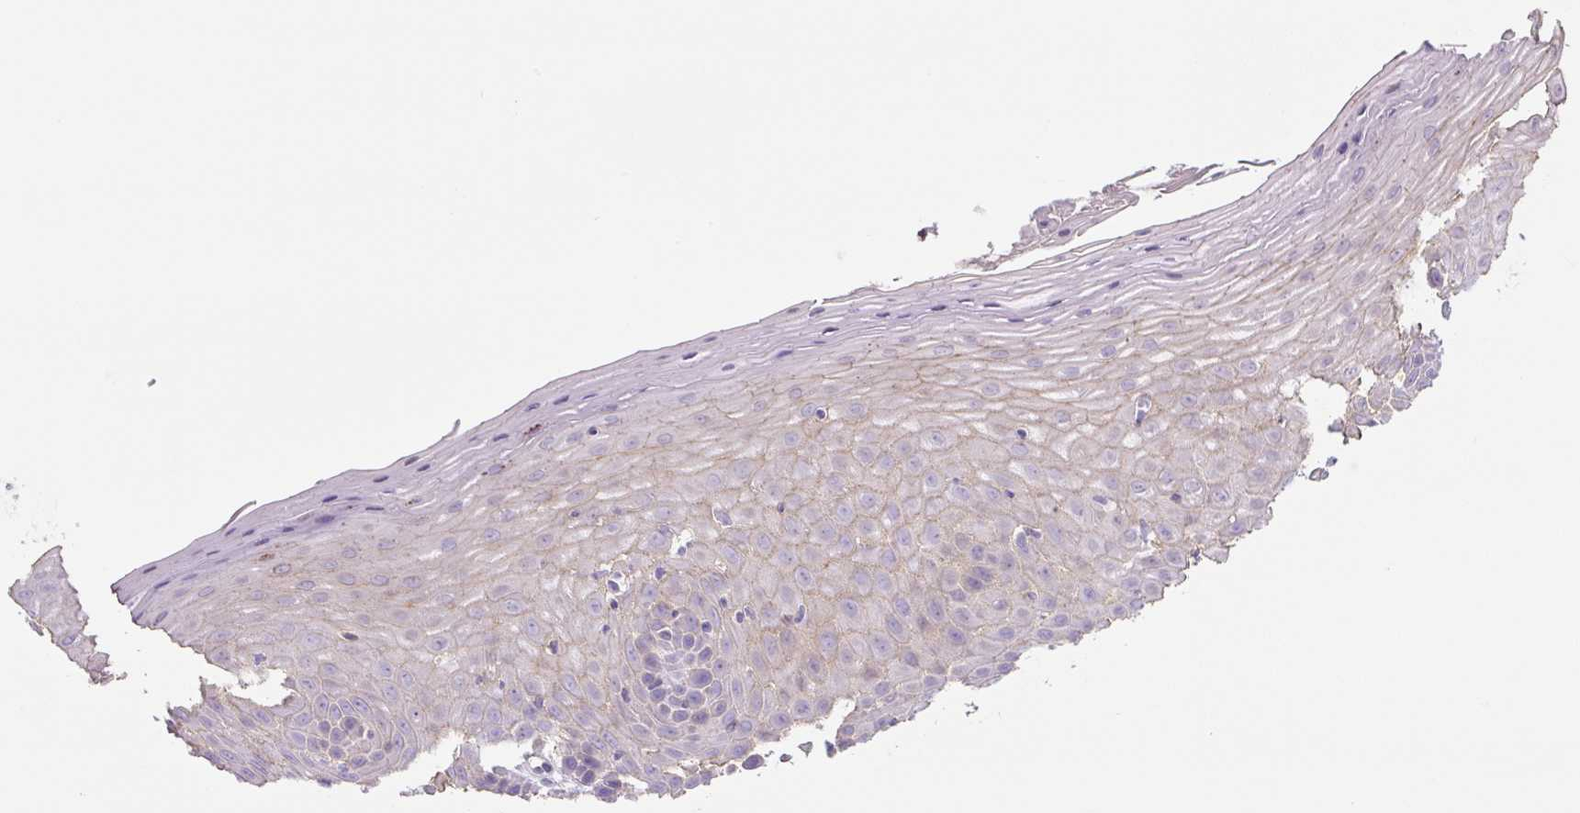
{"staining": {"intensity": "weak", "quantity": "<25%", "location": "cytoplasmic/membranous"}, "tissue": "cervix", "cell_type": "Glandular cells", "image_type": "normal", "snomed": [{"axis": "morphology", "description": "Normal tissue, NOS"}, {"axis": "topography", "description": "Cervix"}], "caption": "IHC micrograph of normal cervix: cervix stained with DAB (3,3'-diaminobenzidine) displays no significant protein positivity in glandular cells. (DAB immunohistochemistry visualized using brightfield microscopy, high magnification).", "gene": "PRM1", "patient": {"sex": "female", "age": 36}}